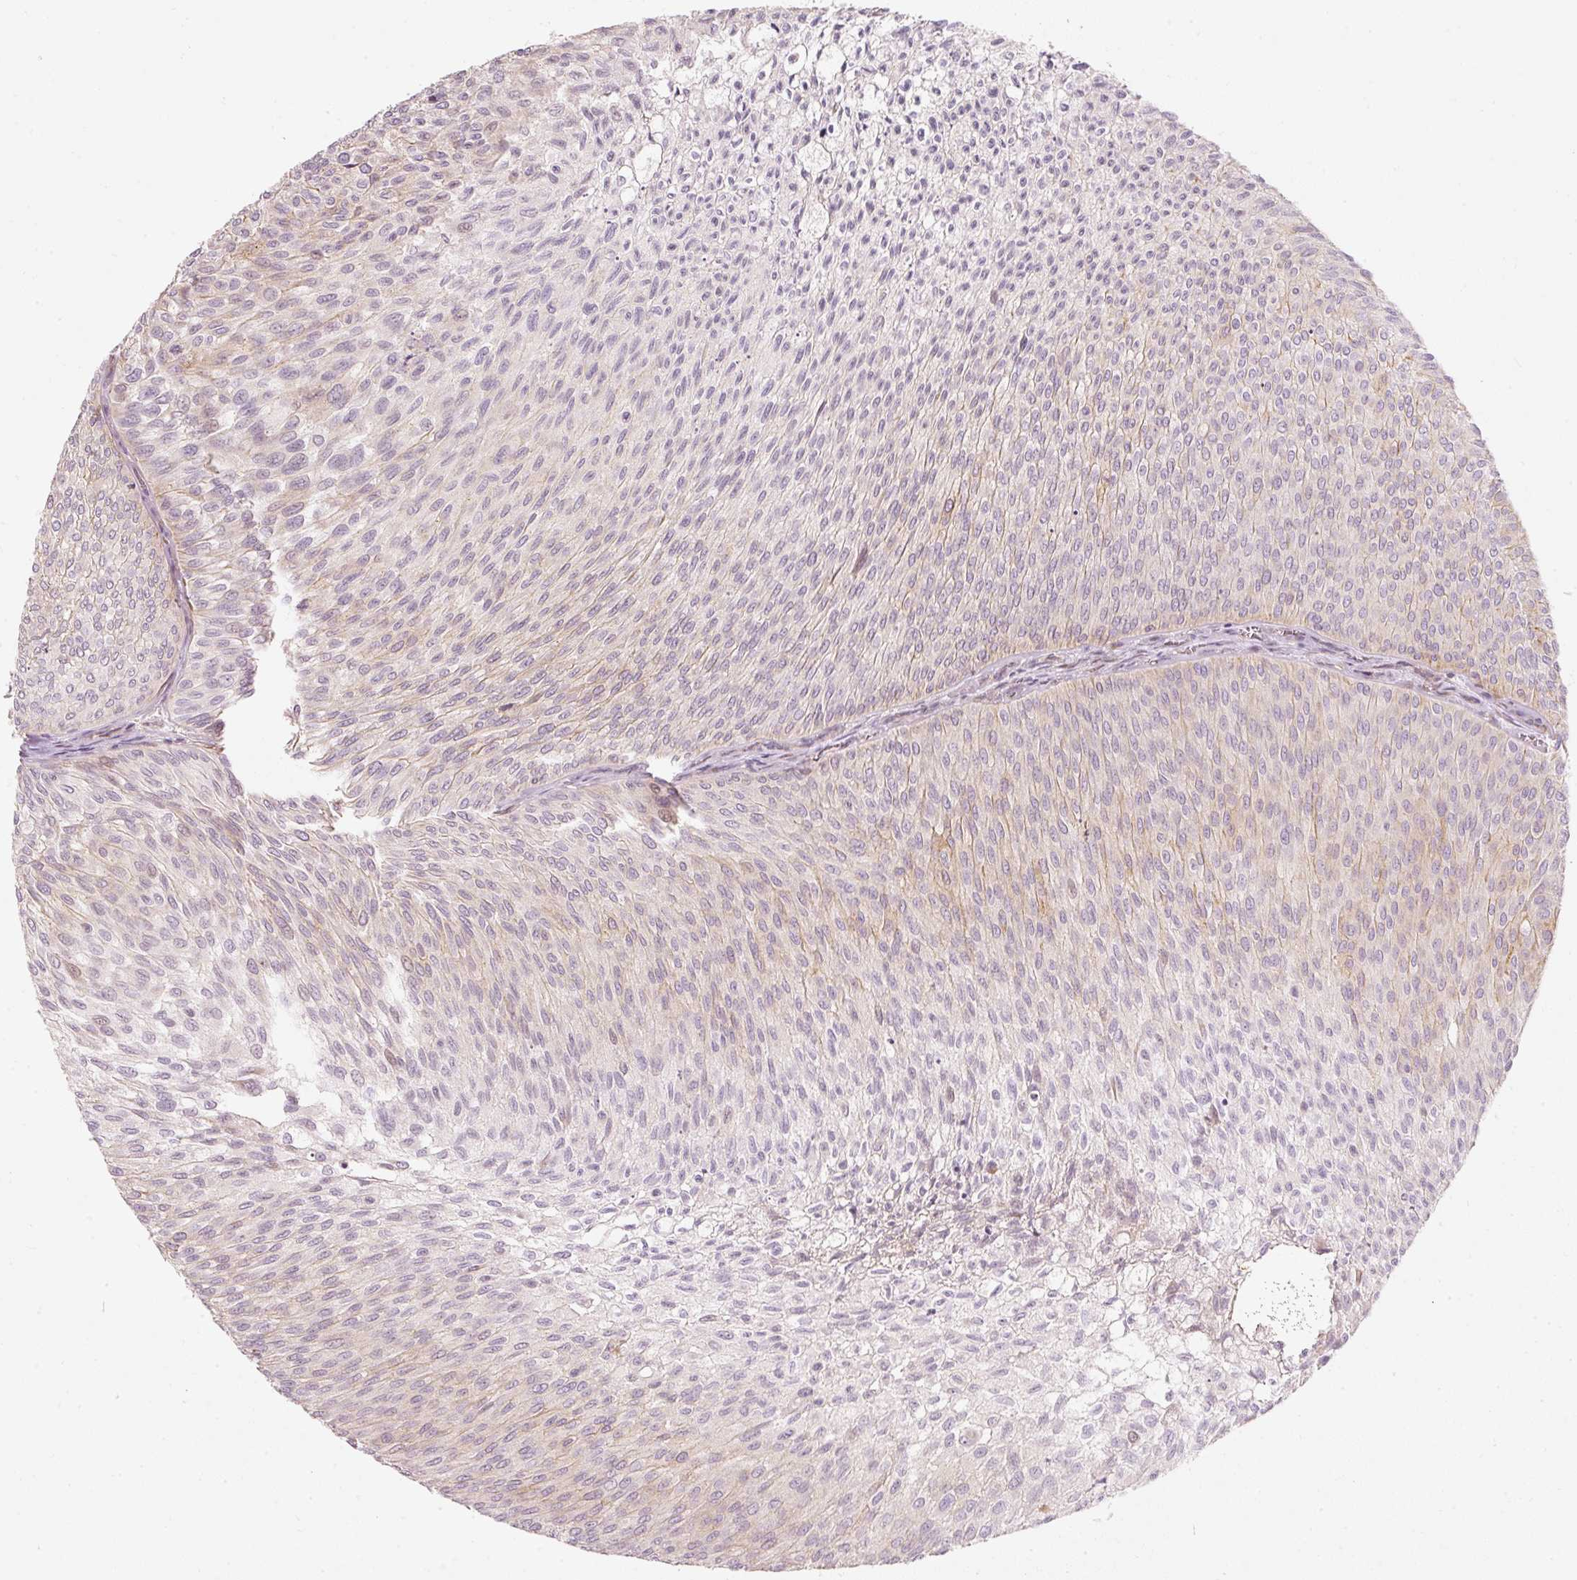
{"staining": {"intensity": "weak", "quantity": "25%-75%", "location": "cytoplasmic/membranous"}, "tissue": "urothelial cancer", "cell_type": "Tumor cells", "image_type": "cancer", "snomed": [{"axis": "morphology", "description": "Urothelial carcinoma, Low grade"}, {"axis": "topography", "description": "Urinary bladder"}], "caption": "Urothelial cancer stained with a brown dye shows weak cytoplasmic/membranous positive staining in approximately 25%-75% of tumor cells.", "gene": "SLC20A1", "patient": {"sex": "male", "age": 91}}